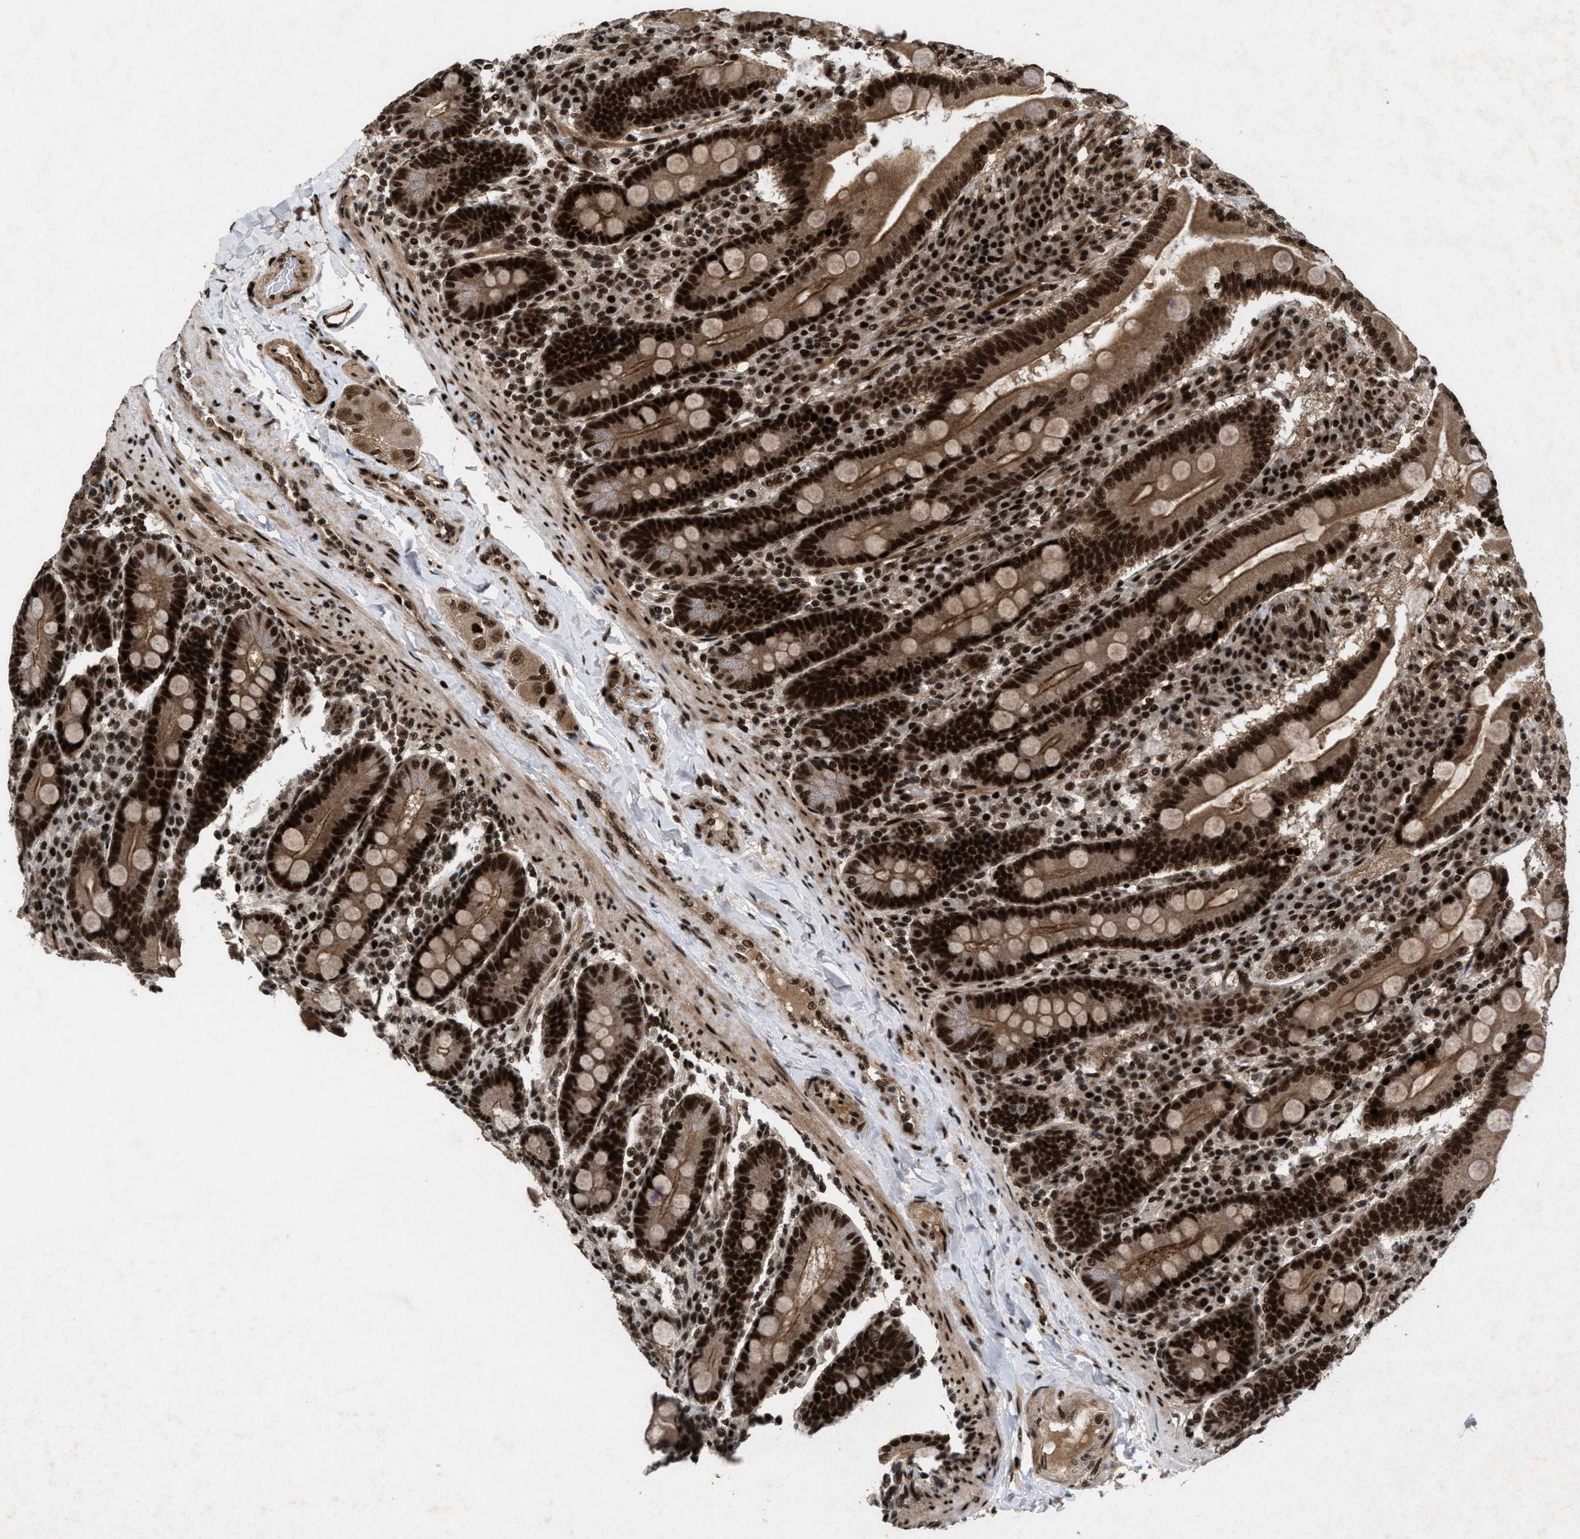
{"staining": {"intensity": "strong", "quantity": ">75%", "location": "cytoplasmic/membranous,nuclear"}, "tissue": "duodenum", "cell_type": "Glandular cells", "image_type": "normal", "snomed": [{"axis": "morphology", "description": "Normal tissue, NOS"}, {"axis": "topography", "description": "Duodenum"}], "caption": "Normal duodenum demonstrates strong cytoplasmic/membranous,nuclear staining in approximately >75% of glandular cells, visualized by immunohistochemistry. (Stains: DAB in brown, nuclei in blue, Microscopy: brightfield microscopy at high magnification).", "gene": "WIZ", "patient": {"sex": "male", "age": 50}}